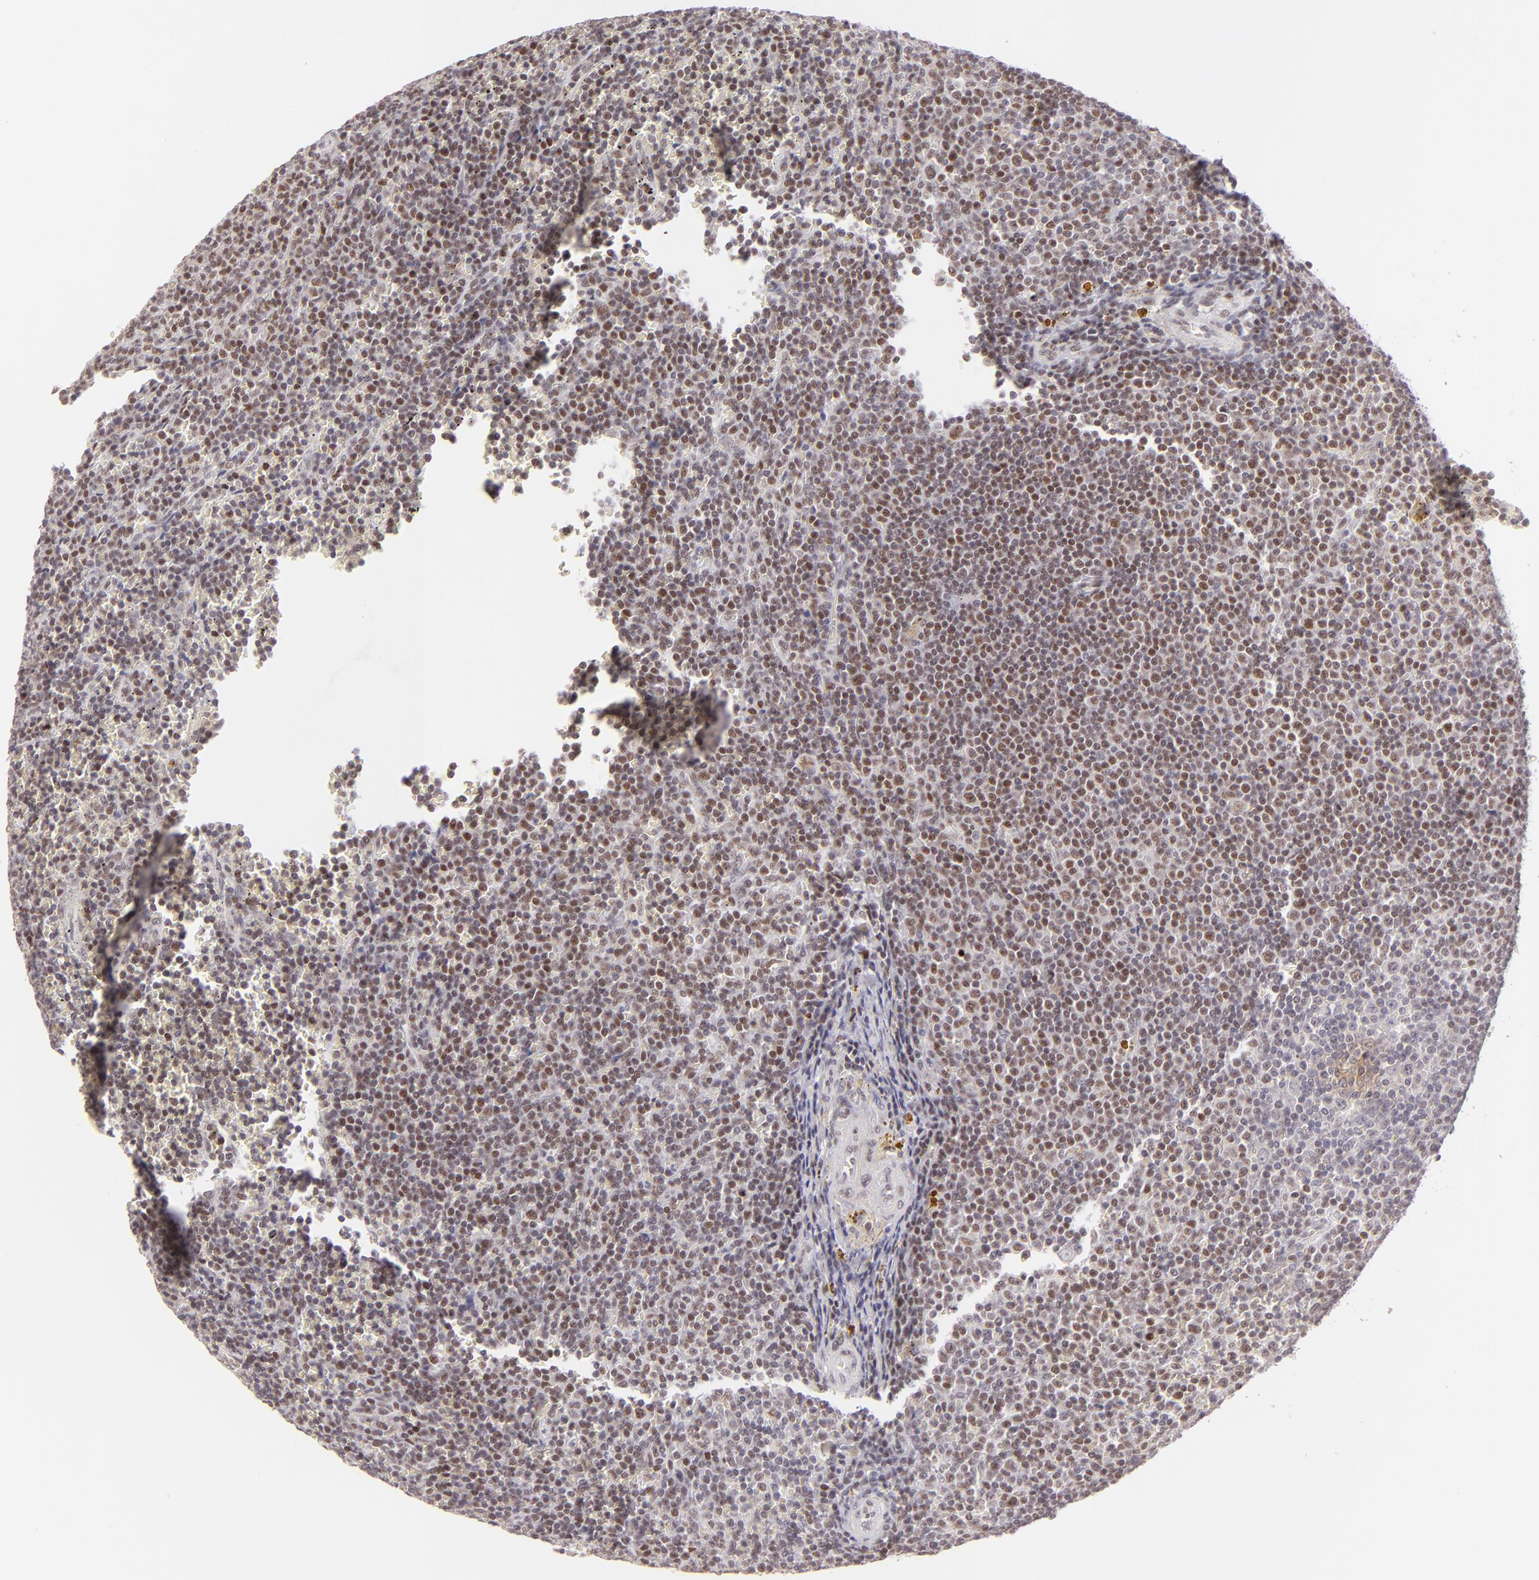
{"staining": {"intensity": "moderate", "quantity": "25%-75%", "location": "nuclear"}, "tissue": "lymphoma", "cell_type": "Tumor cells", "image_type": "cancer", "snomed": [{"axis": "morphology", "description": "Malignant lymphoma, non-Hodgkin's type, Low grade"}, {"axis": "topography", "description": "Spleen"}], "caption": "IHC of lymphoma demonstrates medium levels of moderate nuclear positivity in about 25%-75% of tumor cells.", "gene": "POU2F1", "patient": {"sex": "male", "age": 80}}